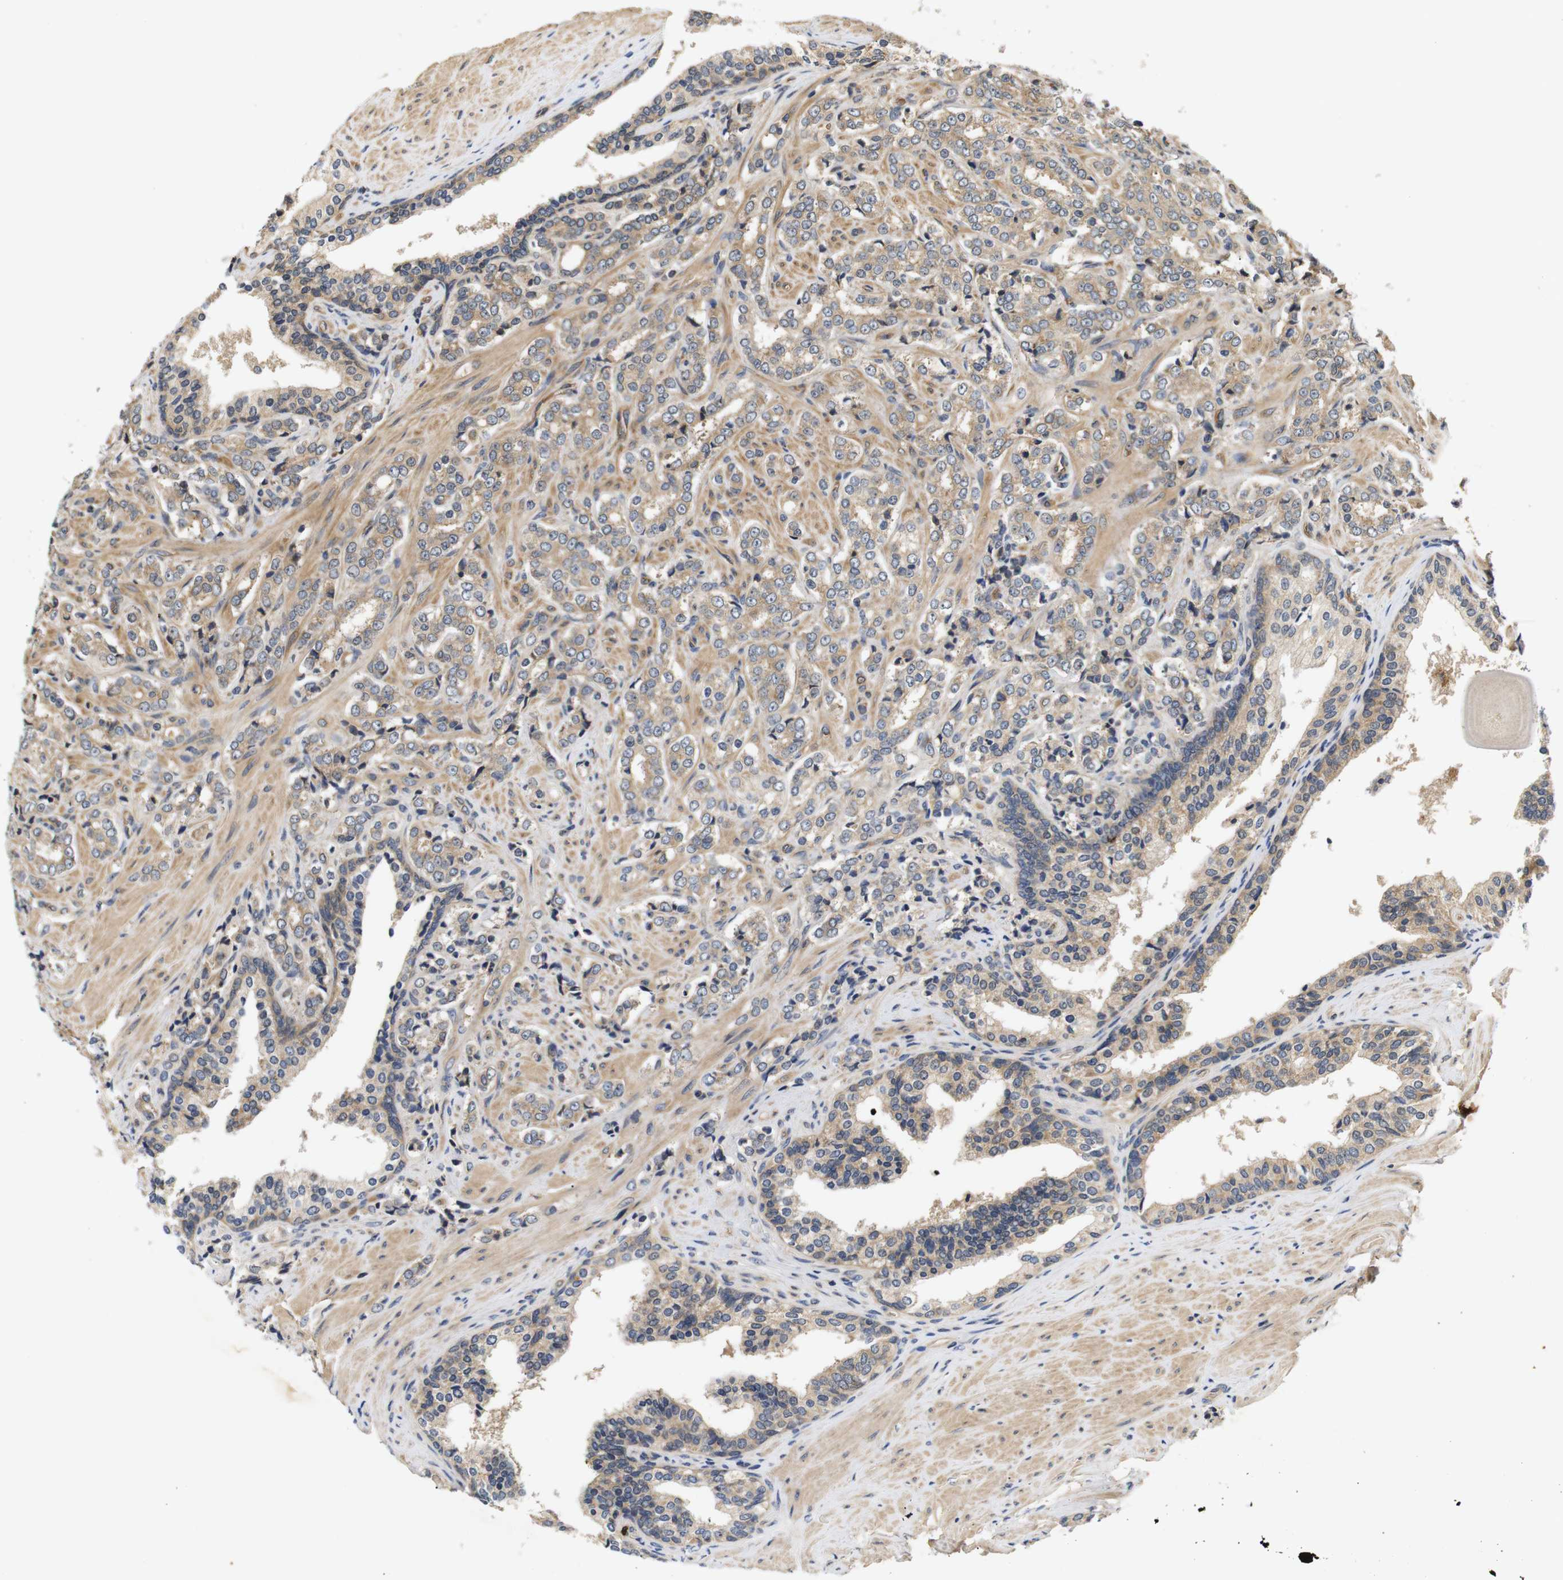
{"staining": {"intensity": "moderate", "quantity": ">75%", "location": "cytoplasmic/membranous"}, "tissue": "prostate cancer", "cell_type": "Tumor cells", "image_type": "cancer", "snomed": [{"axis": "morphology", "description": "Adenocarcinoma, Low grade"}, {"axis": "topography", "description": "Prostate"}], "caption": "Protein staining of adenocarcinoma (low-grade) (prostate) tissue demonstrates moderate cytoplasmic/membranous staining in approximately >75% of tumor cells.", "gene": "RIPK1", "patient": {"sex": "male", "age": 60}}